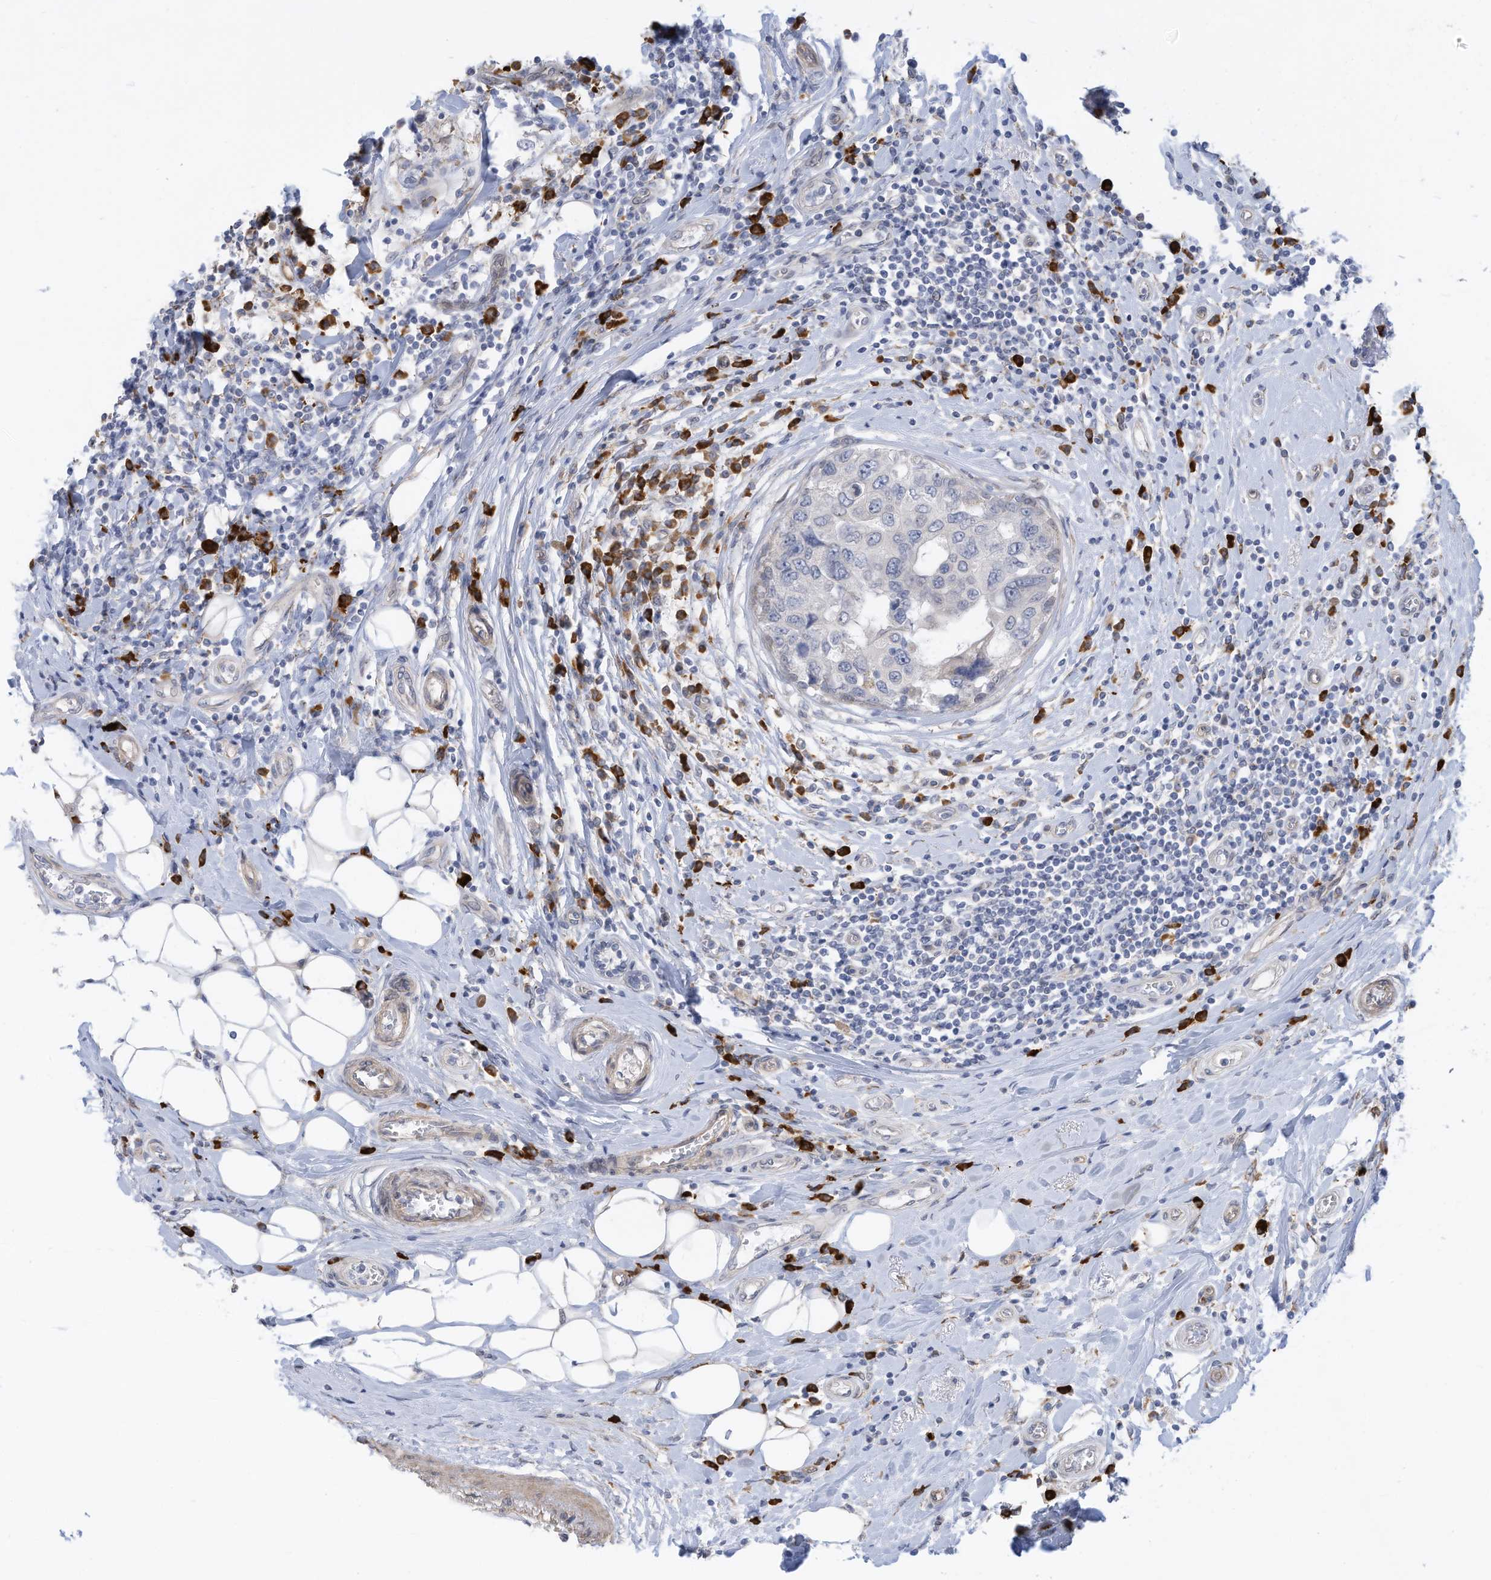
{"staining": {"intensity": "negative", "quantity": "none", "location": "none"}, "tissue": "breast cancer", "cell_type": "Tumor cells", "image_type": "cancer", "snomed": [{"axis": "morphology", "description": "Duct carcinoma"}, {"axis": "topography", "description": "Breast"}], "caption": "This micrograph is of breast cancer stained with immunohistochemistry (IHC) to label a protein in brown with the nuclei are counter-stained blue. There is no staining in tumor cells.", "gene": "ZNF292", "patient": {"sex": "female", "age": 27}}